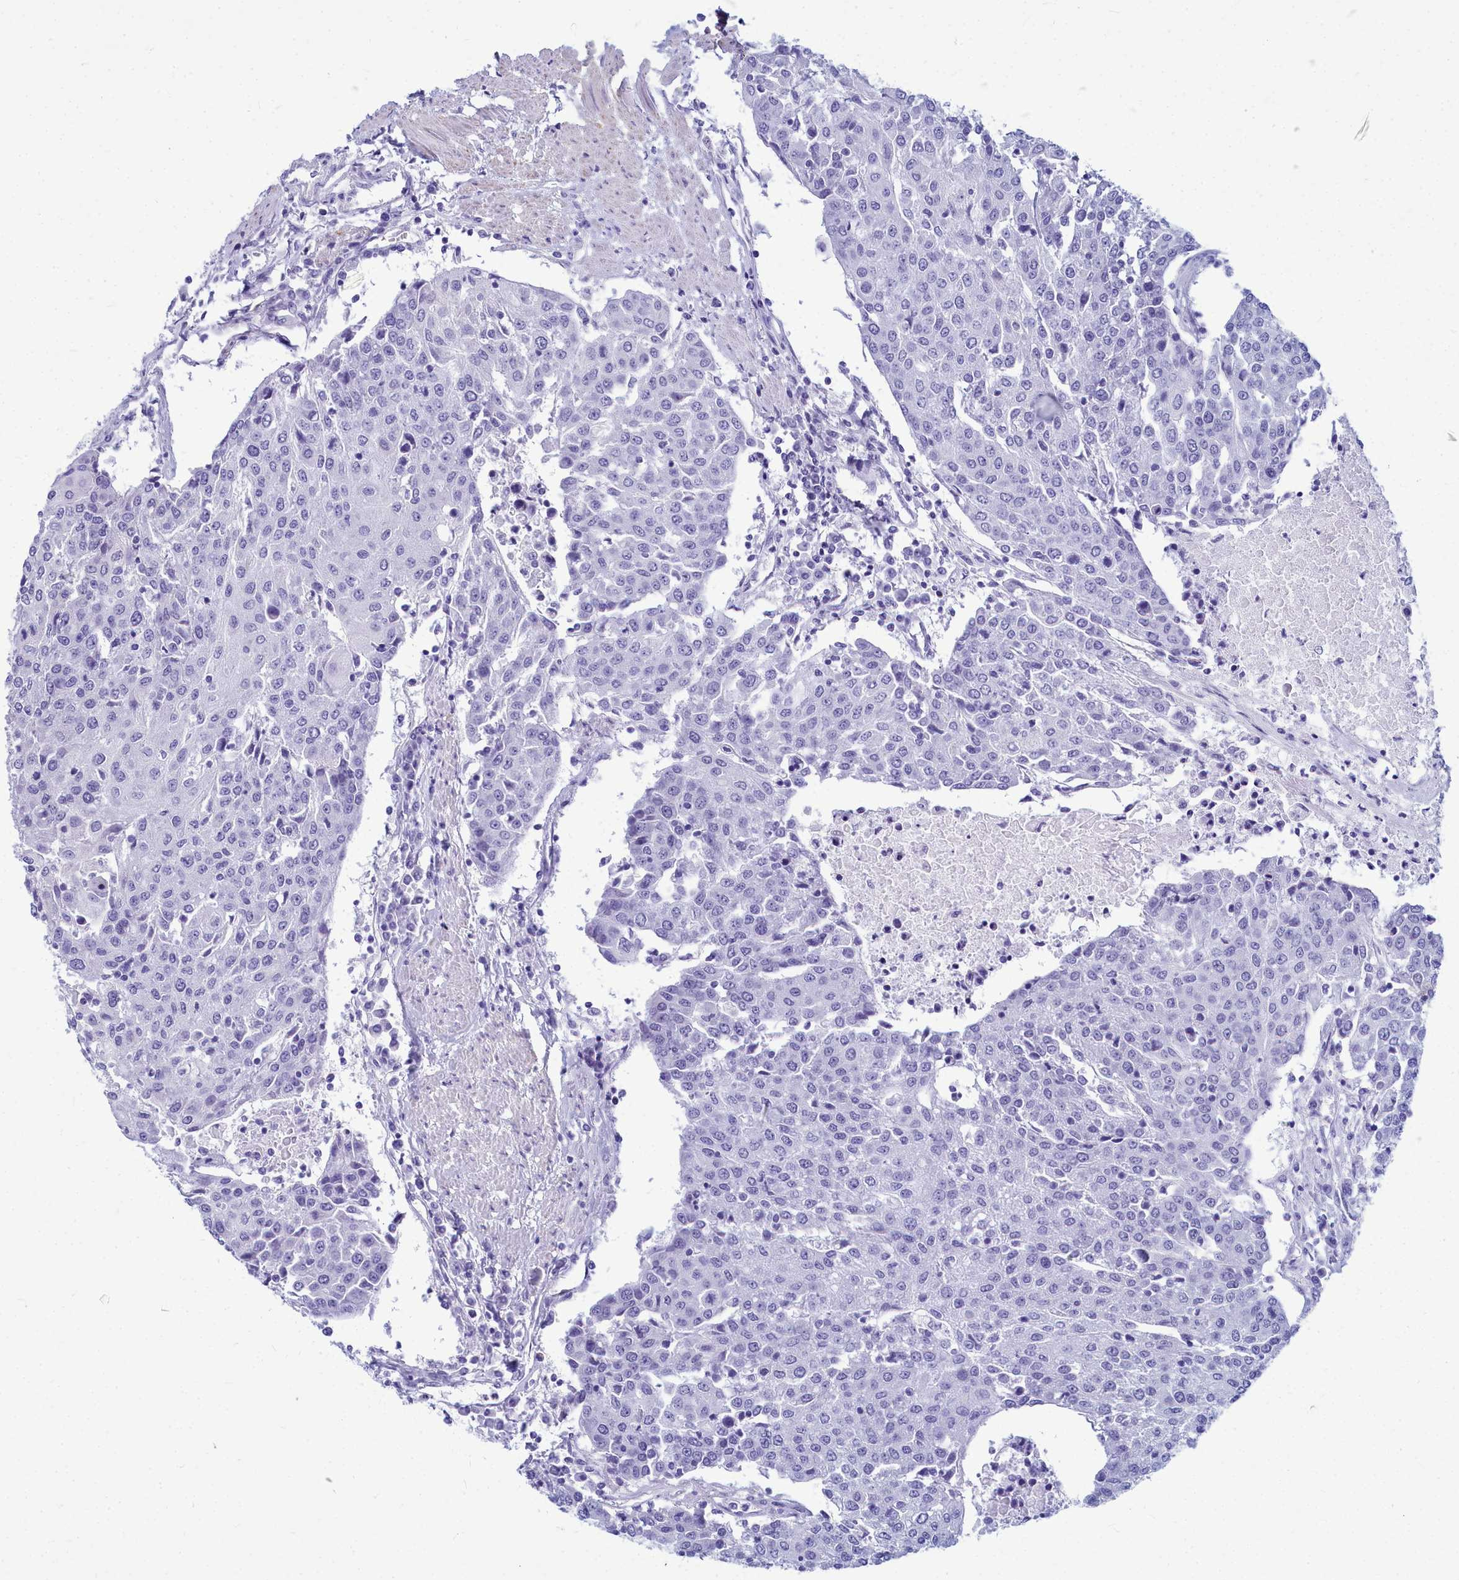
{"staining": {"intensity": "negative", "quantity": "none", "location": "none"}, "tissue": "urothelial cancer", "cell_type": "Tumor cells", "image_type": "cancer", "snomed": [{"axis": "morphology", "description": "Urothelial carcinoma, High grade"}, {"axis": "topography", "description": "Urinary bladder"}], "caption": "This histopathology image is of high-grade urothelial carcinoma stained with IHC to label a protein in brown with the nuclei are counter-stained blue. There is no expression in tumor cells.", "gene": "SMPD4", "patient": {"sex": "female", "age": 85}}